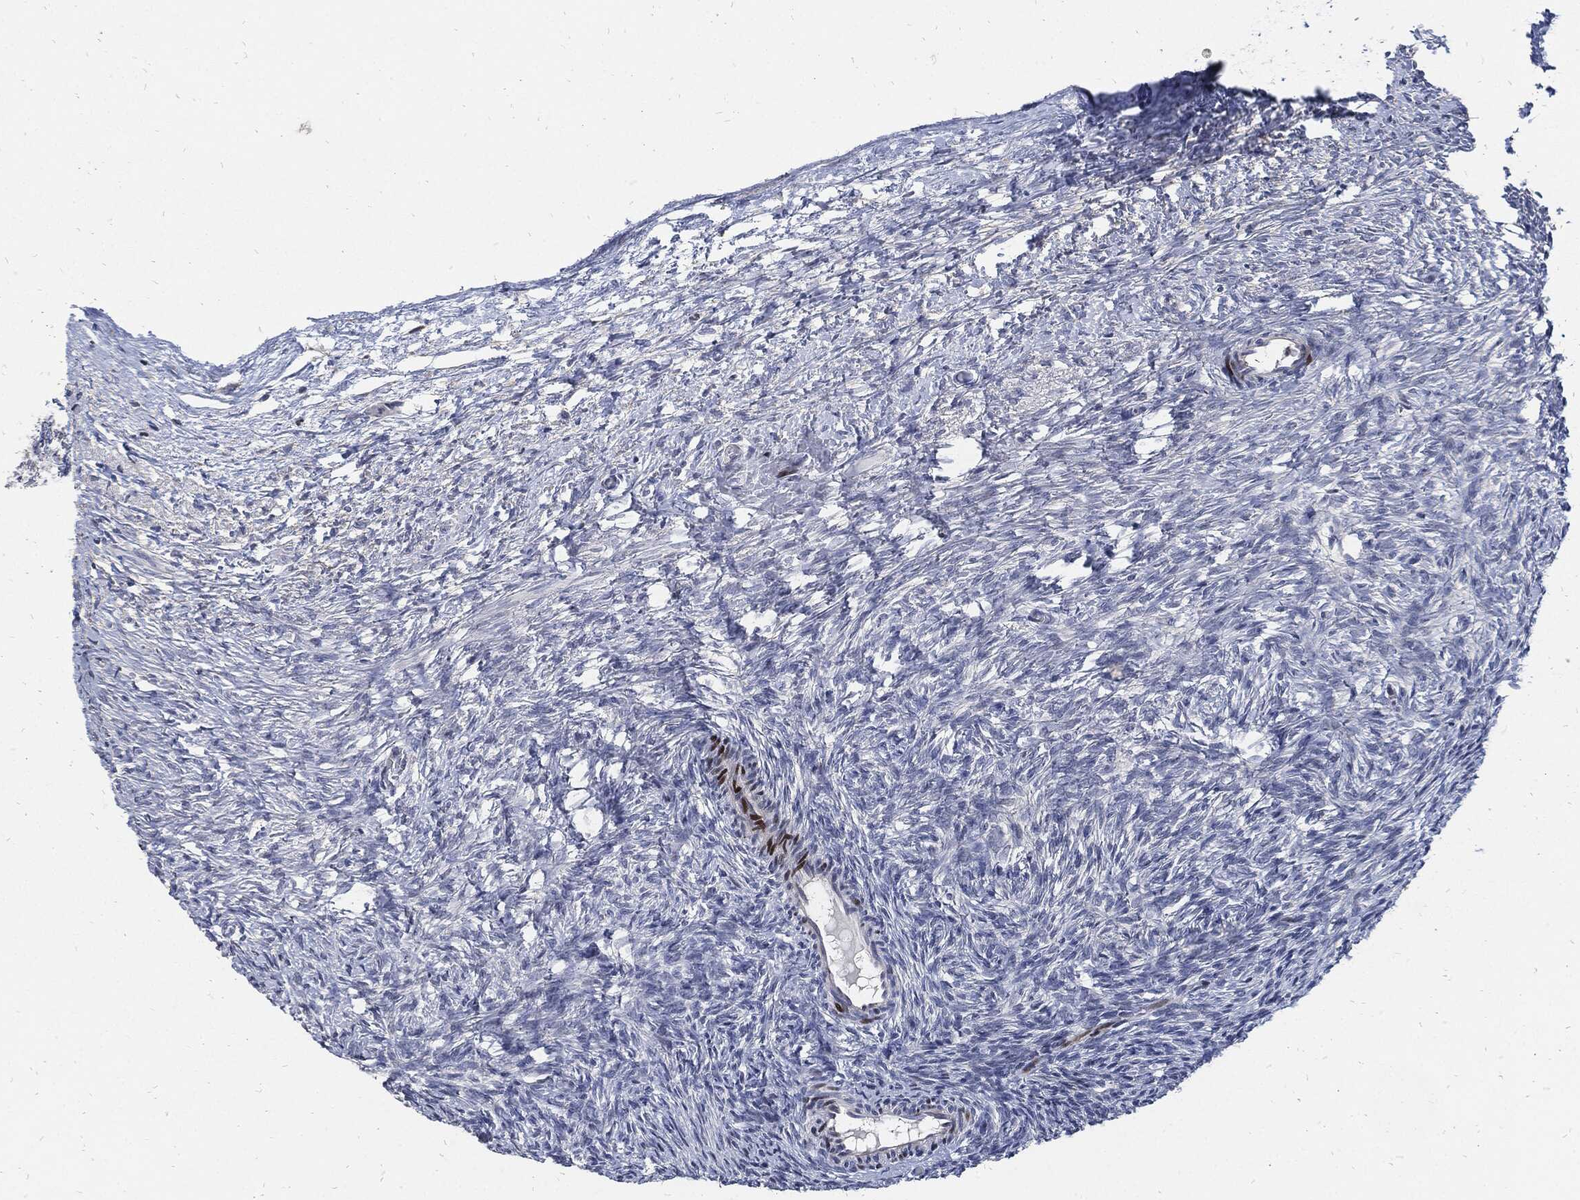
{"staining": {"intensity": "negative", "quantity": "none", "location": "none"}, "tissue": "ovary", "cell_type": "Follicle cells", "image_type": "normal", "snomed": [{"axis": "morphology", "description": "Normal tissue, NOS"}, {"axis": "topography", "description": "Ovary"}], "caption": "Histopathology image shows no significant protein staining in follicle cells of unremarkable ovary.", "gene": "MKI67", "patient": {"sex": "female", "age": 39}}